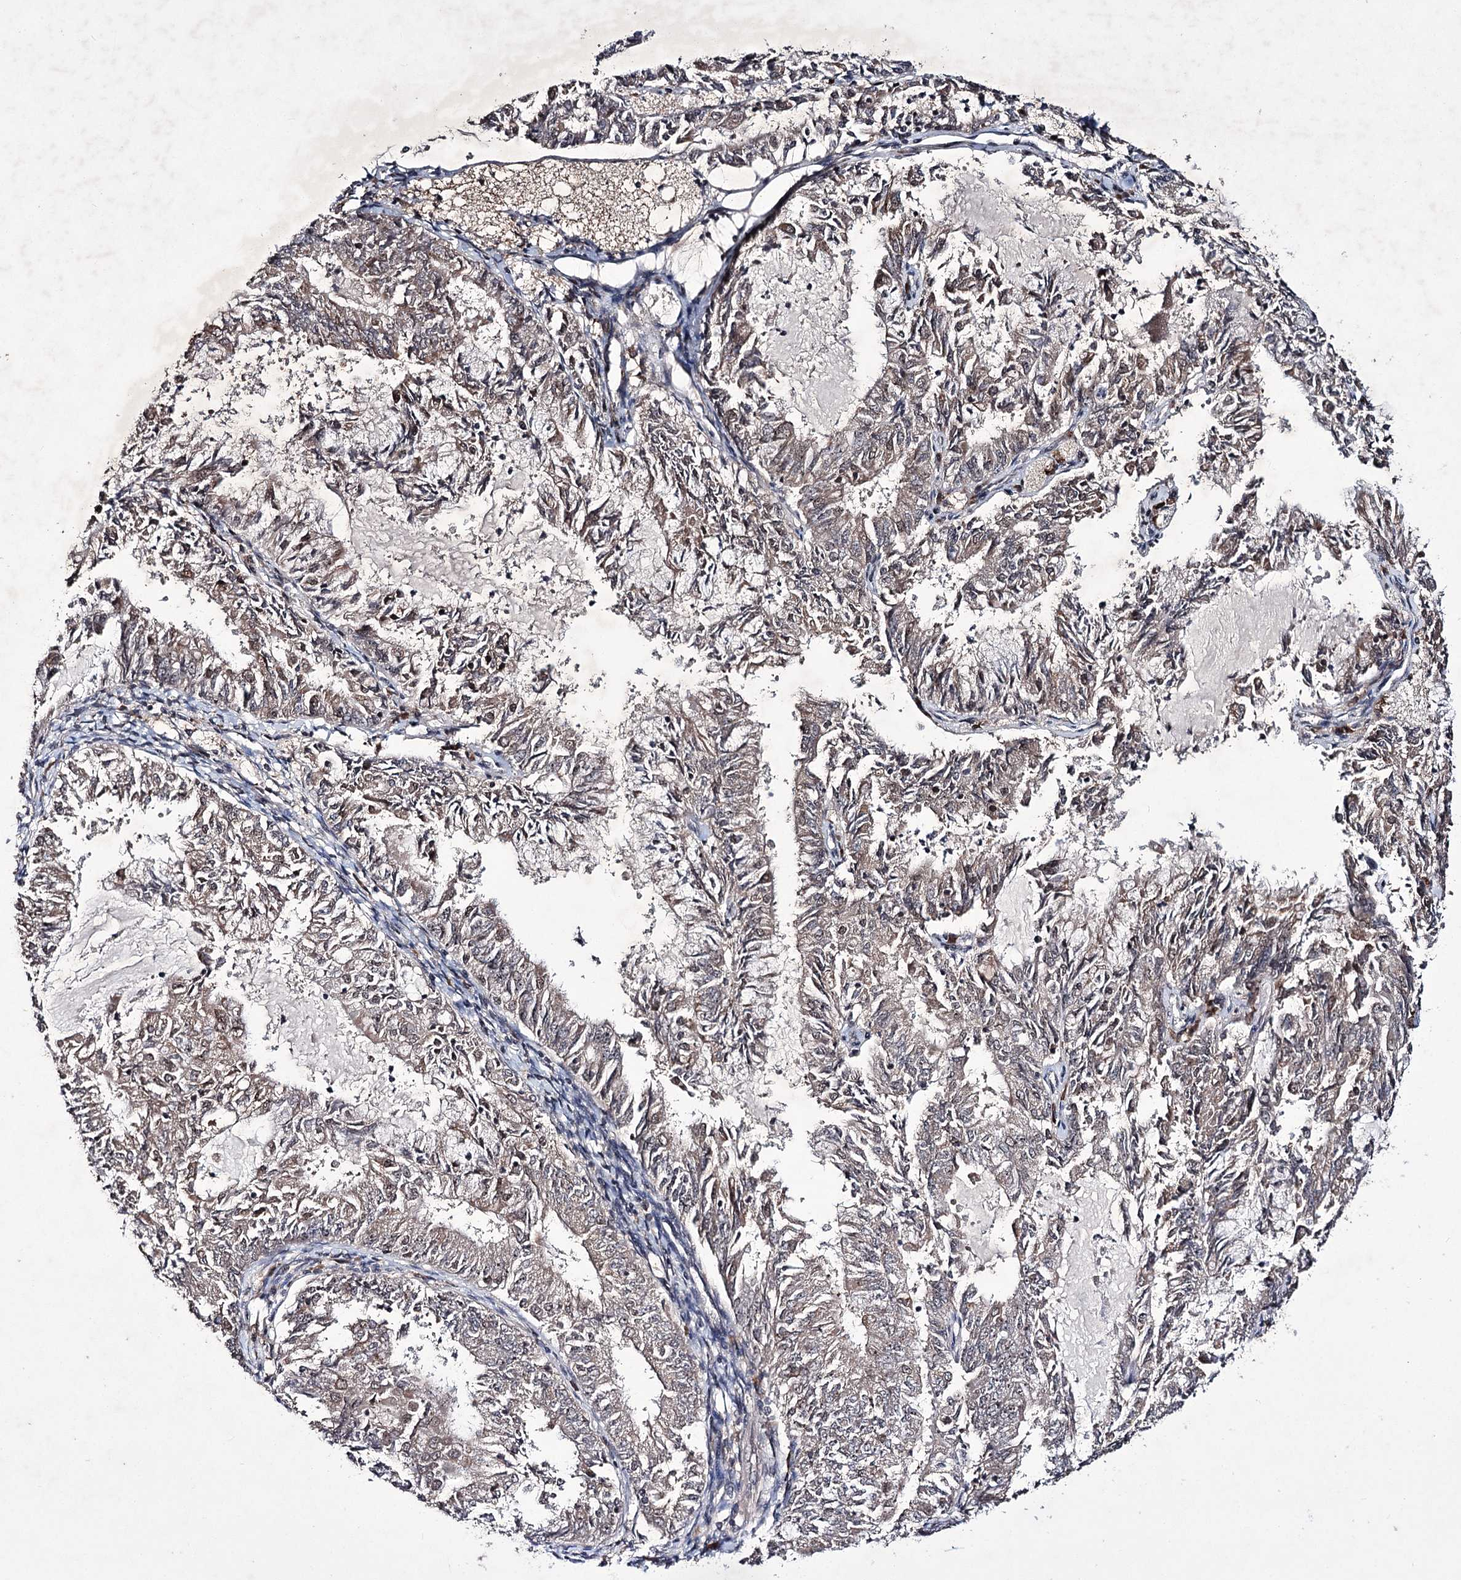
{"staining": {"intensity": "weak", "quantity": "25%-75%", "location": "cytoplasmic/membranous,nuclear"}, "tissue": "endometrial cancer", "cell_type": "Tumor cells", "image_type": "cancer", "snomed": [{"axis": "morphology", "description": "Adenocarcinoma, NOS"}, {"axis": "topography", "description": "Endometrium"}], "caption": "IHC of endometrial adenocarcinoma exhibits low levels of weak cytoplasmic/membranous and nuclear staining in approximately 25%-75% of tumor cells.", "gene": "VGLL4", "patient": {"sex": "female", "age": 57}}